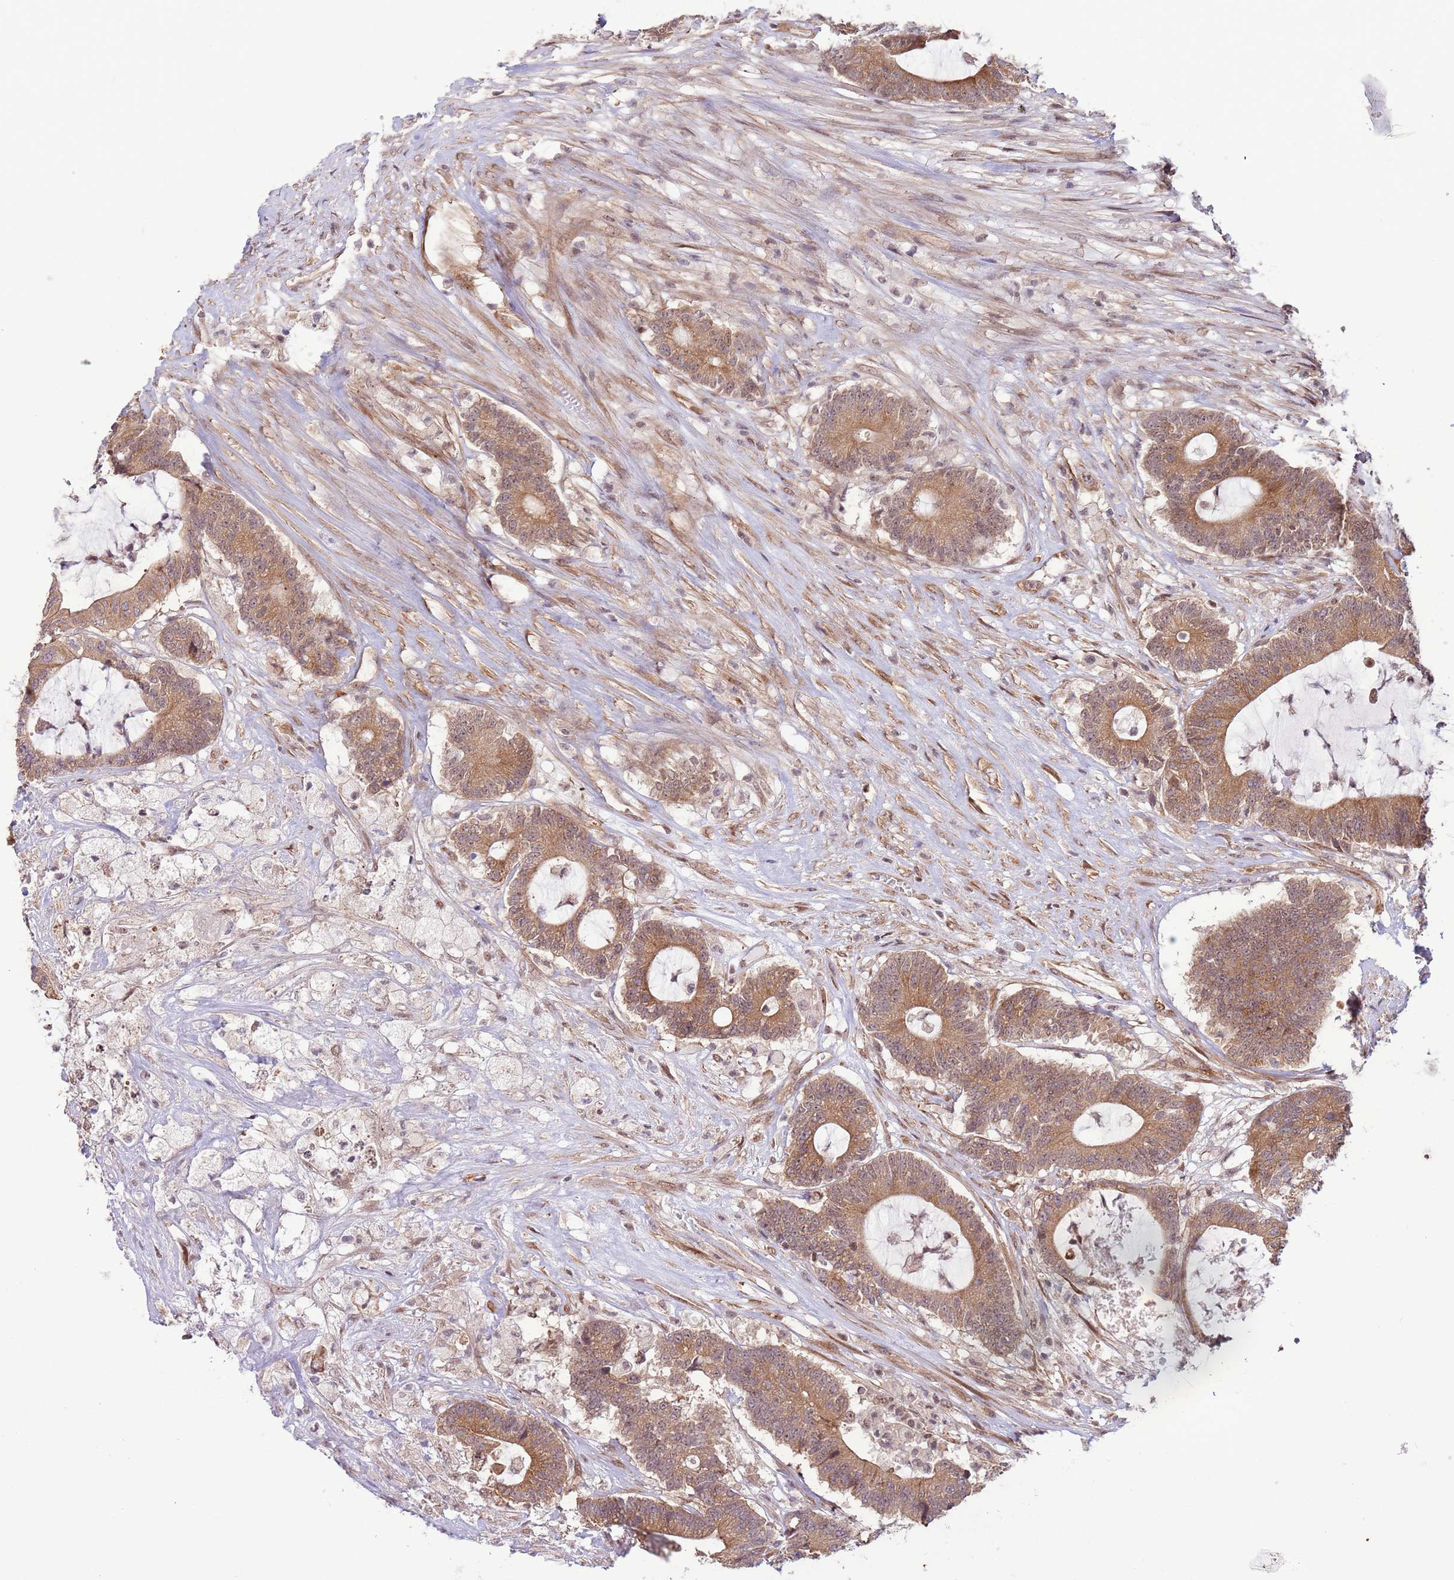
{"staining": {"intensity": "moderate", "quantity": ">75%", "location": "cytoplasmic/membranous"}, "tissue": "colorectal cancer", "cell_type": "Tumor cells", "image_type": "cancer", "snomed": [{"axis": "morphology", "description": "Adenocarcinoma, NOS"}, {"axis": "topography", "description": "Colon"}], "caption": "DAB (3,3'-diaminobenzidine) immunohistochemical staining of colorectal cancer (adenocarcinoma) exhibits moderate cytoplasmic/membranous protein expression in approximately >75% of tumor cells.", "gene": "DCAF4", "patient": {"sex": "female", "age": 84}}